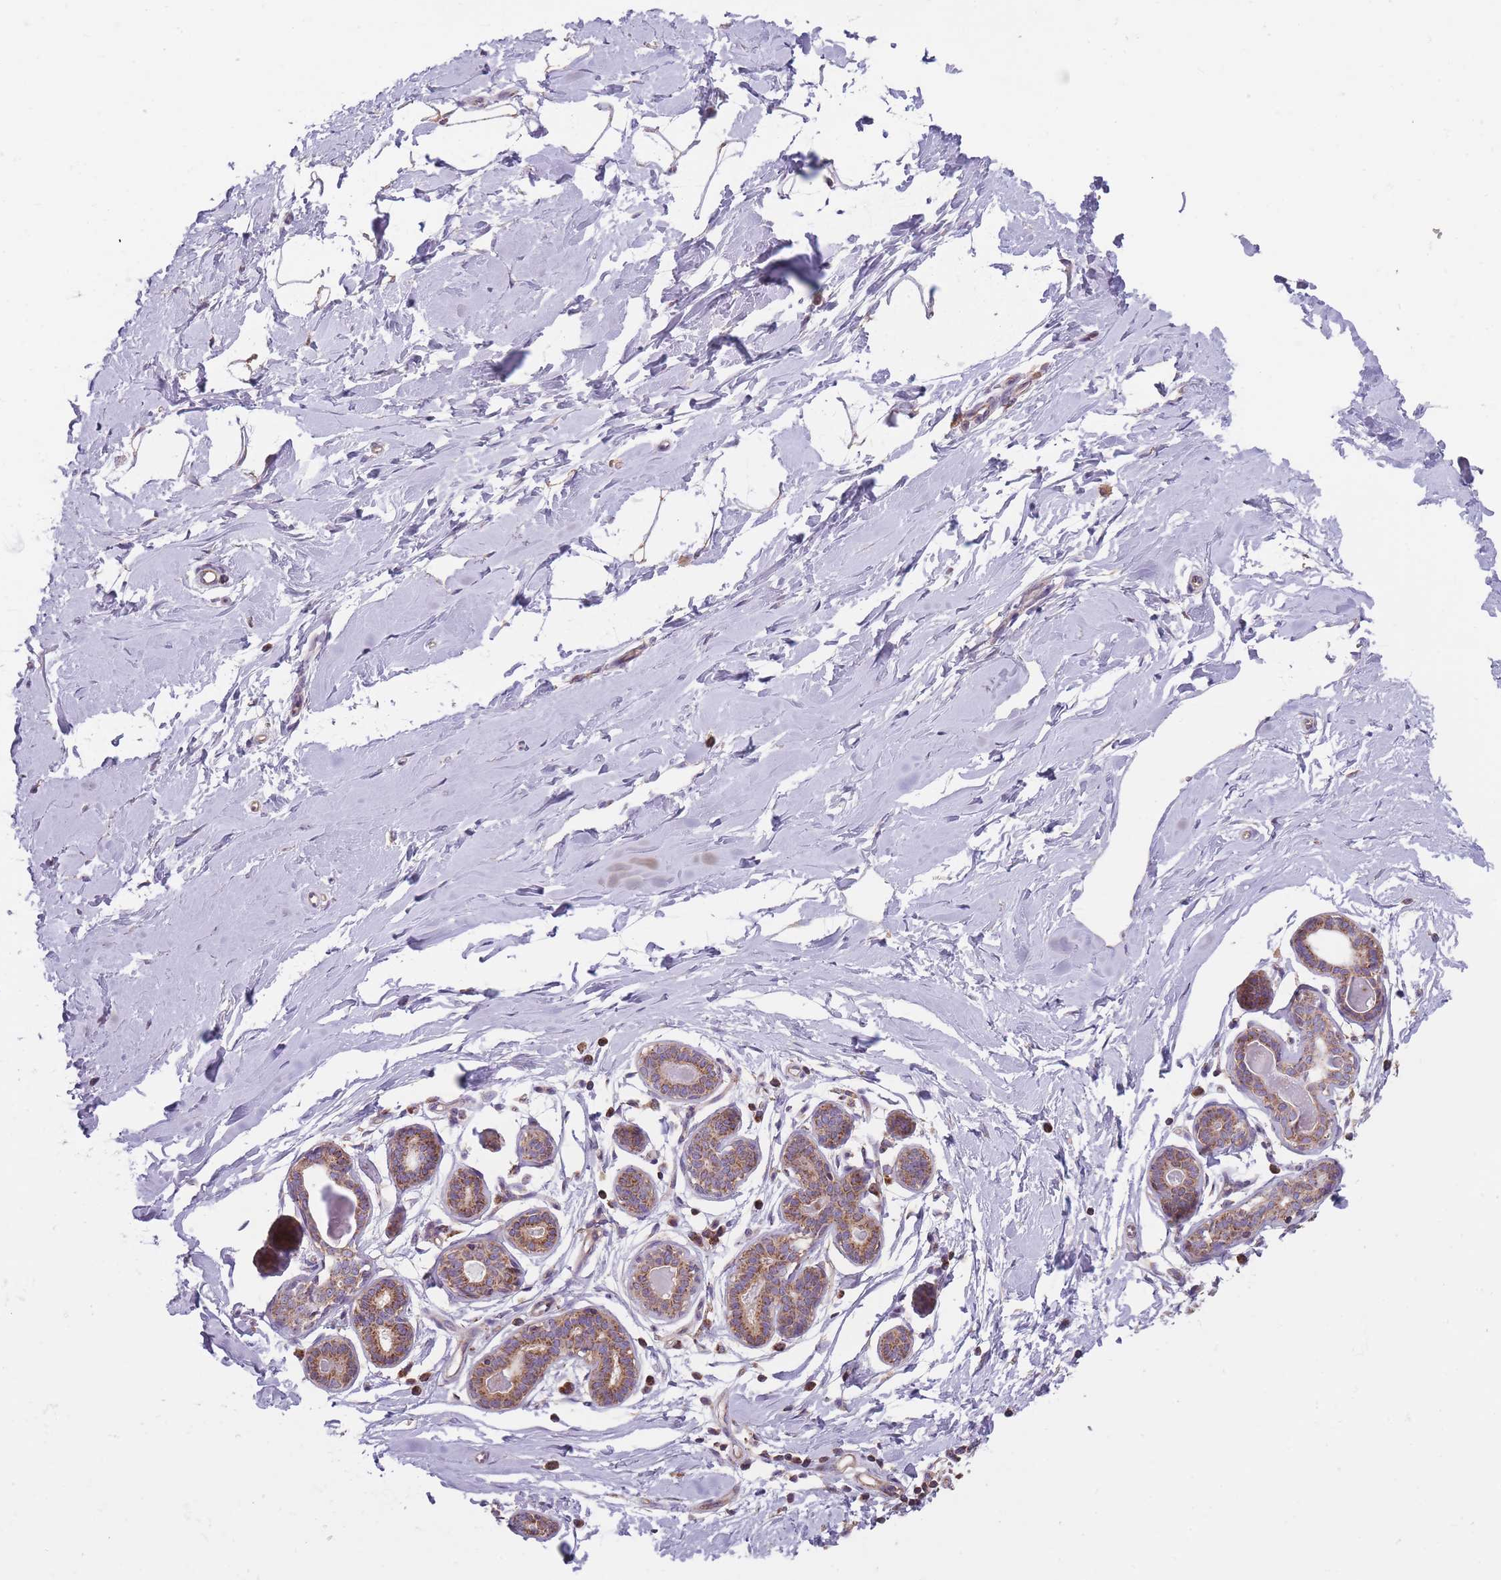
{"staining": {"intensity": "negative", "quantity": "none", "location": "none"}, "tissue": "breast", "cell_type": "Adipocytes", "image_type": "normal", "snomed": [{"axis": "morphology", "description": "Normal tissue, NOS"}, {"axis": "topography", "description": "Breast"}], "caption": "DAB (3,3'-diaminobenzidine) immunohistochemical staining of benign breast displays no significant positivity in adipocytes.", "gene": "ENSG00000255639", "patient": {"sex": "female", "age": 23}}